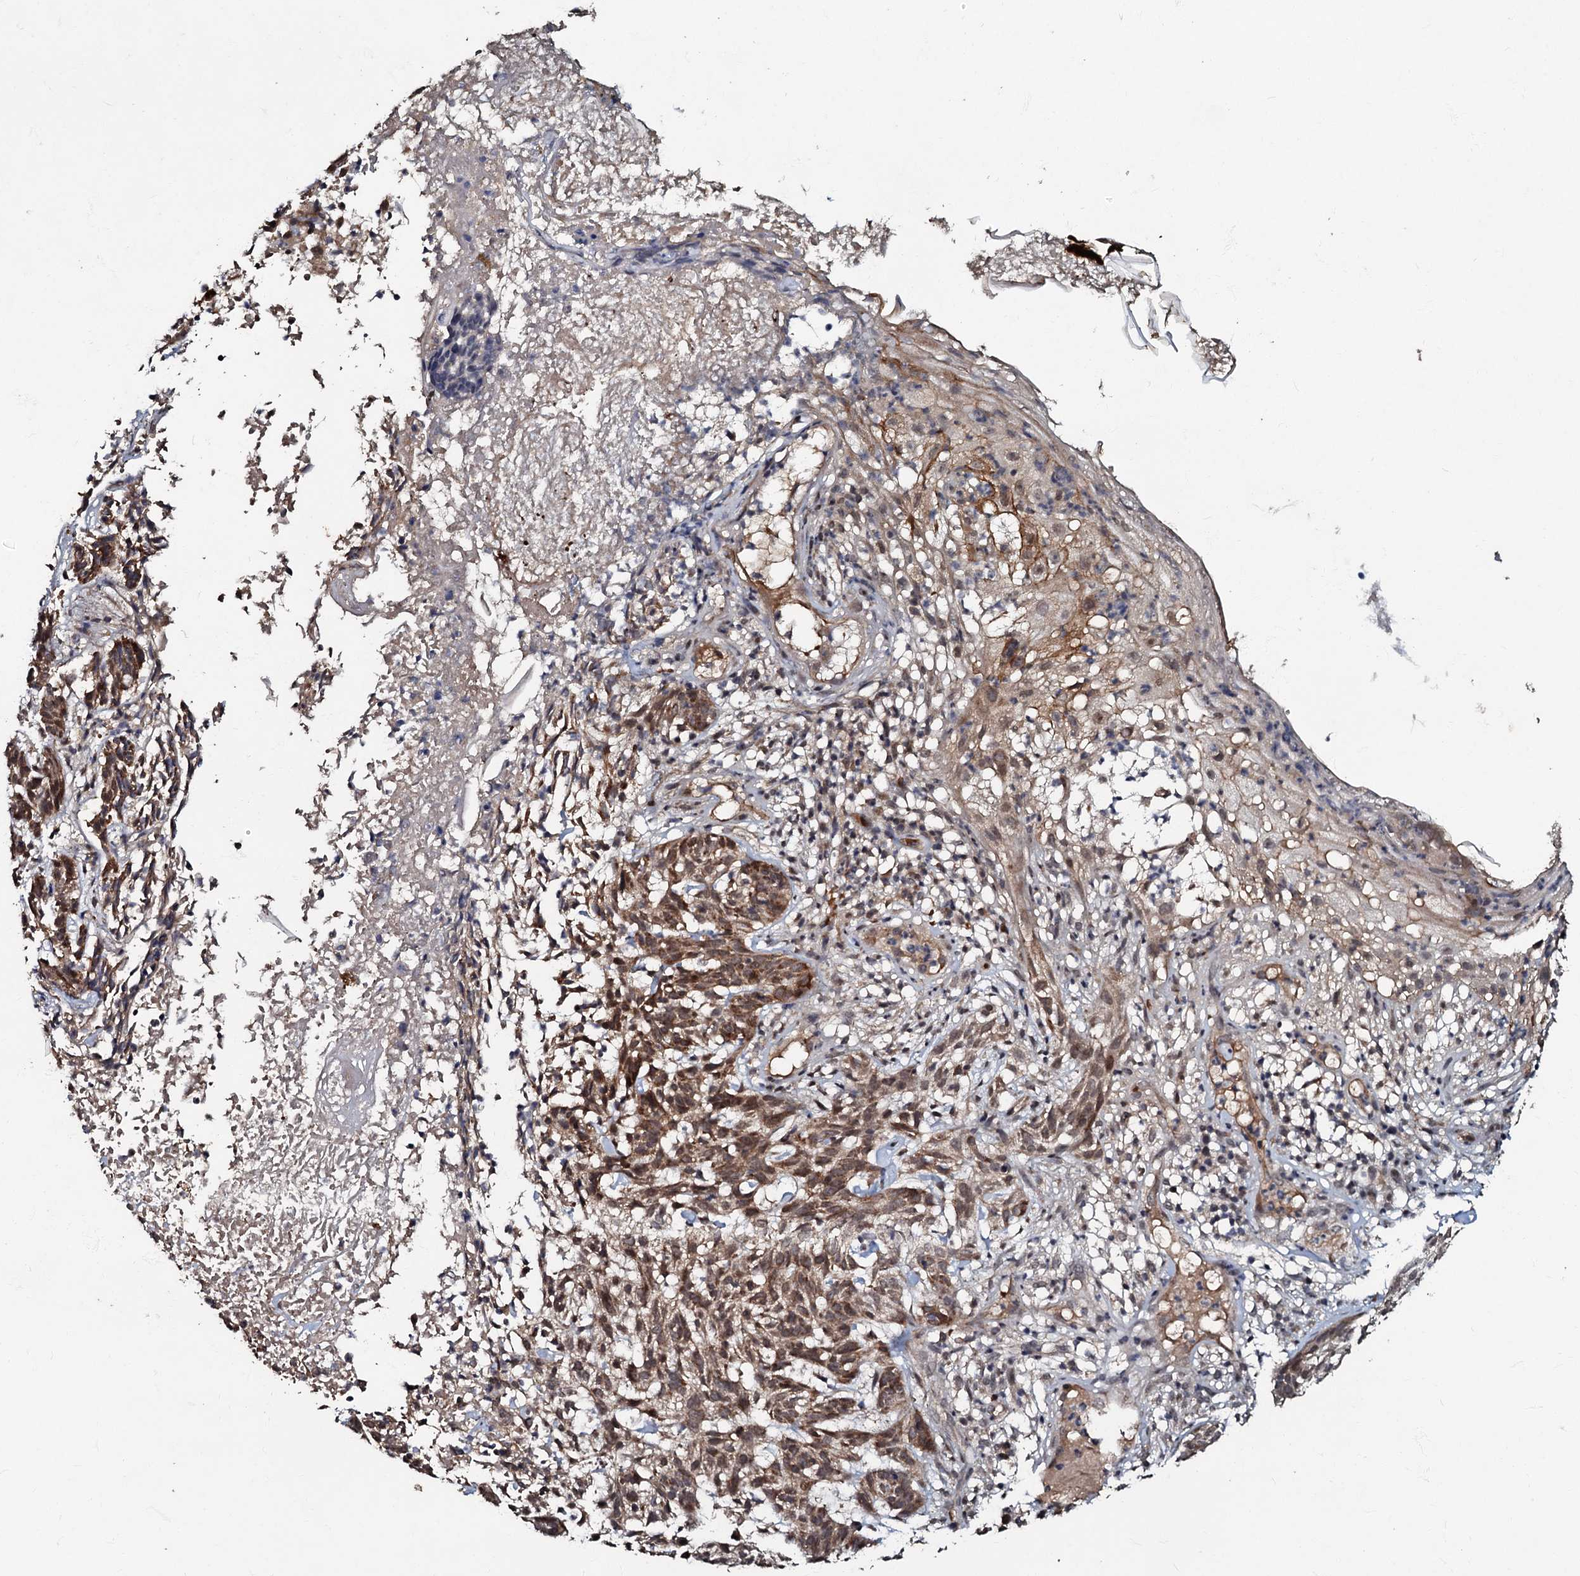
{"staining": {"intensity": "moderate", "quantity": ">75%", "location": "cytoplasmic/membranous,nuclear"}, "tissue": "skin cancer", "cell_type": "Tumor cells", "image_type": "cancer", "snomed": [{"axis": "morphology", "description": "Basal cell carcinoma"}, {"axis": "topography", "description": "Skin"}], "caption": "A brown stain shows moderate cytoplasmic/membranous and nuclear positivity of a protein in skin basal cell carcinoma tumor cells. The staining is performed using DAB (3,3'-diaminobenzidine) brown chromogen to label protein expression. The nuclei are counter-stained blue using hematoxylin.", "gene": "MANSC4", "patient": {"sex": "male", "age": 85}}